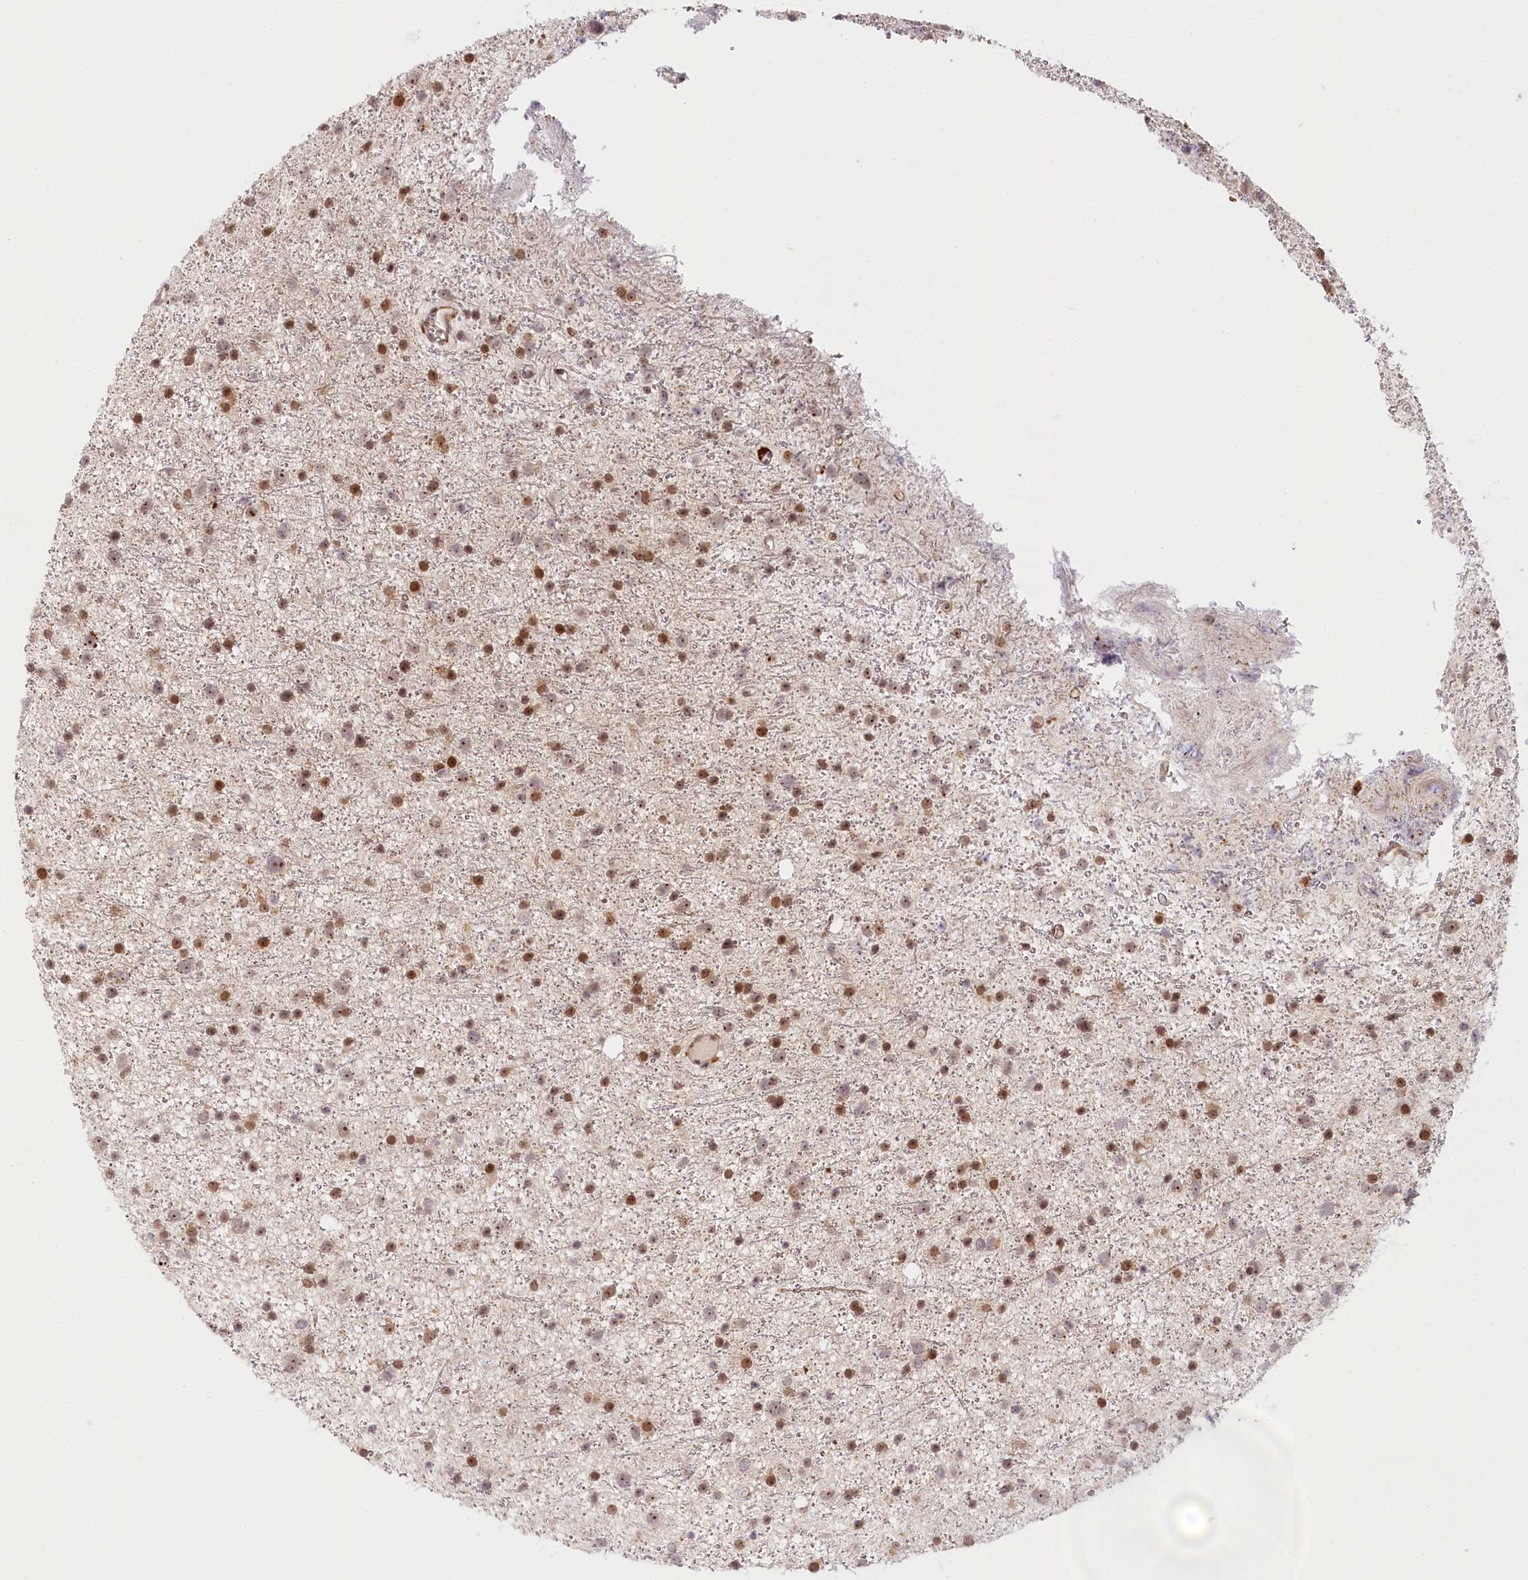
{"staining": {"intensity": "moderate", "quantity": ">75%", "location": "nuclear"}, "tissue": "glioma", "cell_type": "Tumor cells", "image_type": "cancer", "snomed": [{"axis": "morphology", "description": "Glioma, malignant, Low grade"}, {"axis": "topography", "description": "Cerebral cortex"}], "caption": "Moderate nuclear protein positivity is appreciated in about >75% of tumor cells in malignant low-grade glioma. (DAB IHC, brown staining for protein, blue staining for nuclei).", "gene": "WDR36", "patient": {"sex": "female", "age": 39}}